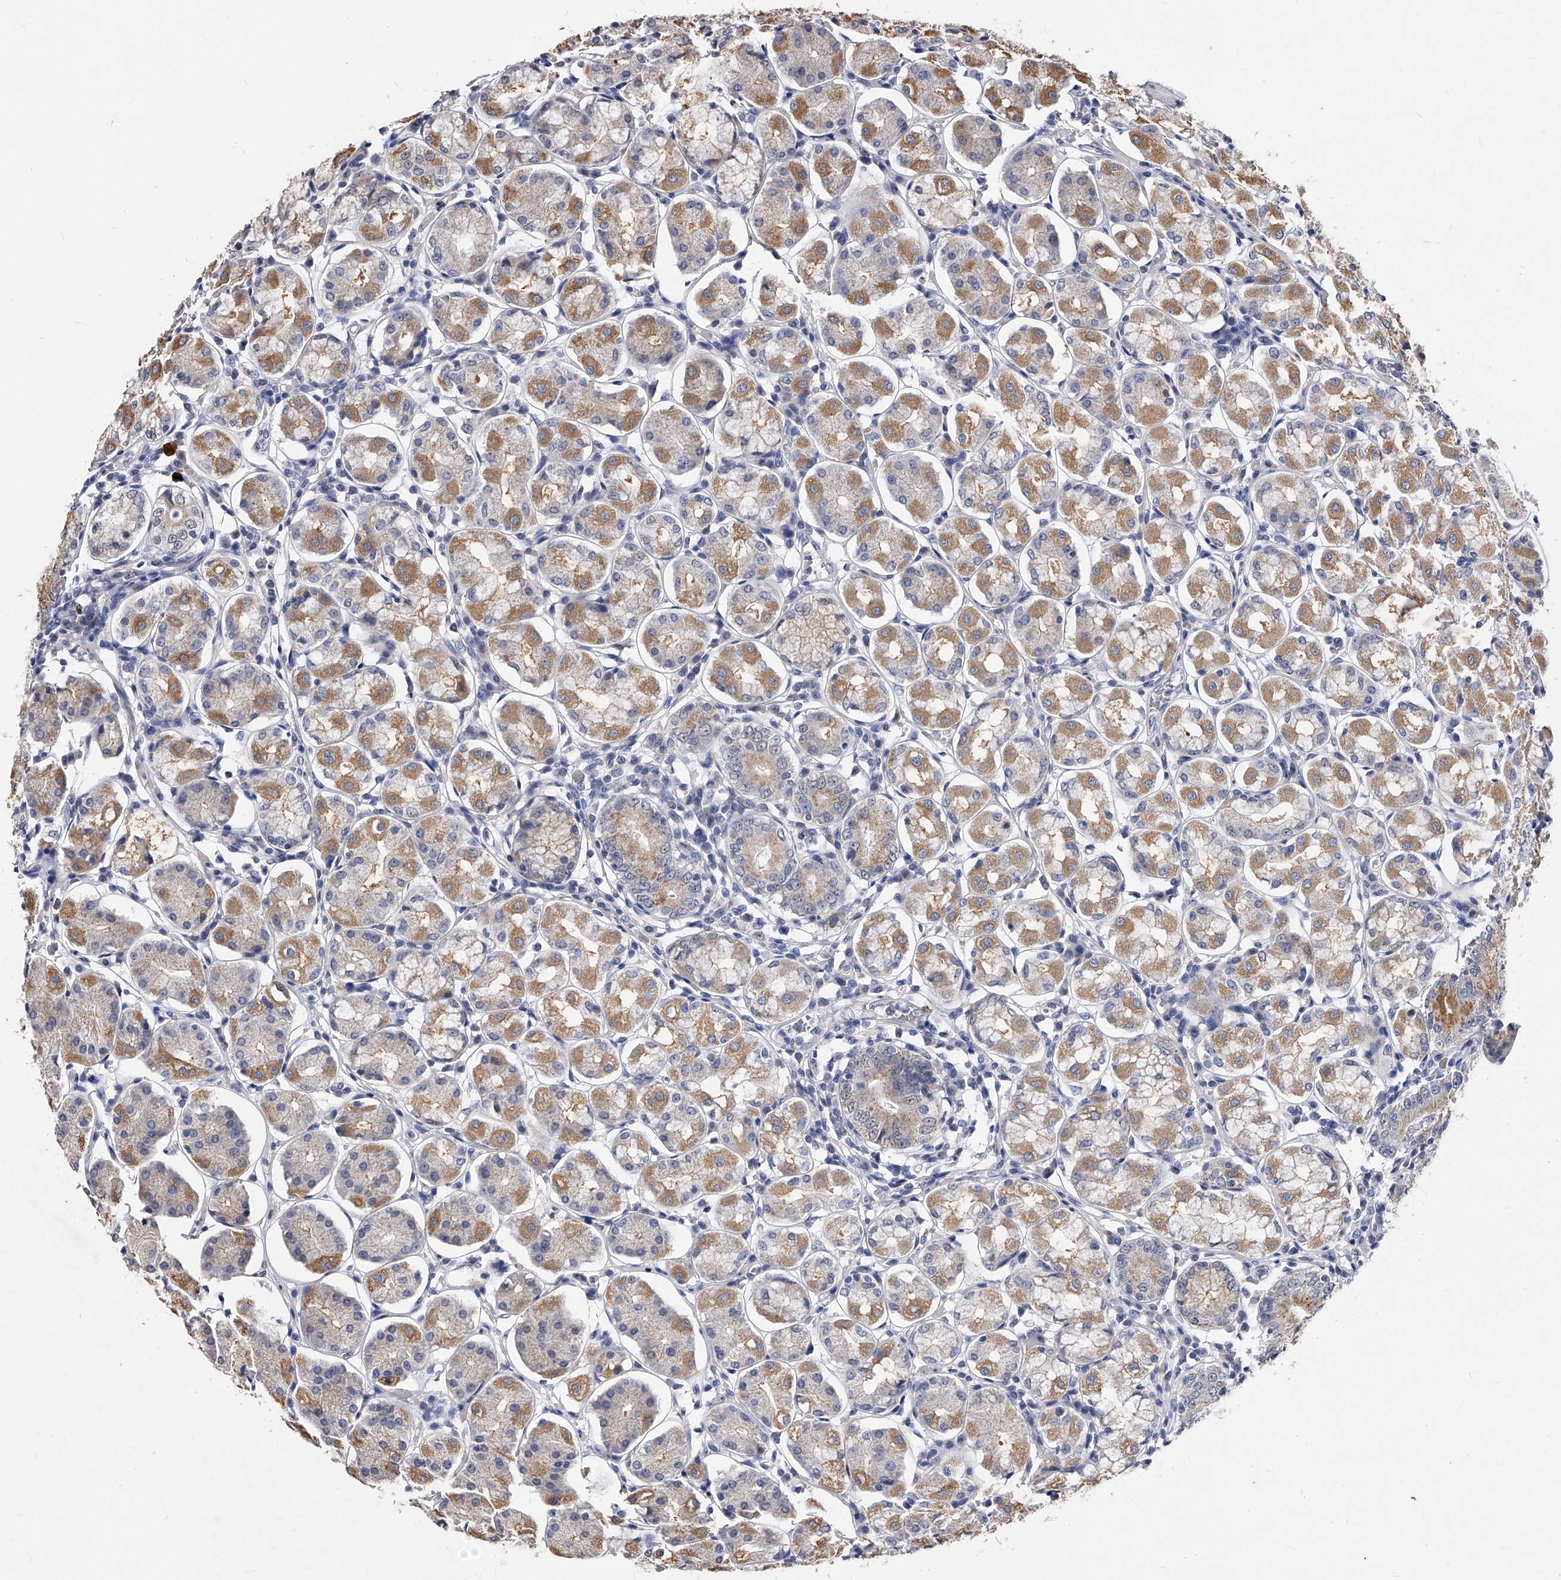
{"staining": {"intensity": "moderate", "quantity": "25%-75%", "location": "cytoplasmic/membranous"}, "tissue": "stomach", "cell_type": "Glandular cells", "image_type": "normal", "snomed": [{"axis": "morphology", "description": "Normal tissue, NOS"}, {"axis": "topography", "description": "Stomach, lower"}], "caption": "IHC staining of normal stomach, which exhibits medium levels of moderate cytoplasmic/membranous expression in approximately 25%-75% of glandular cells indicating moderate cytoplasmic/membranous protein staining. The staining was performed using DAB (3,3'-diaminobenzidine) (brown) for protein detection and nuclei were counterstained in hematoxylin (blue).", "gene": "ZNF529", "patient": {"sex": "female", "age": 56}}